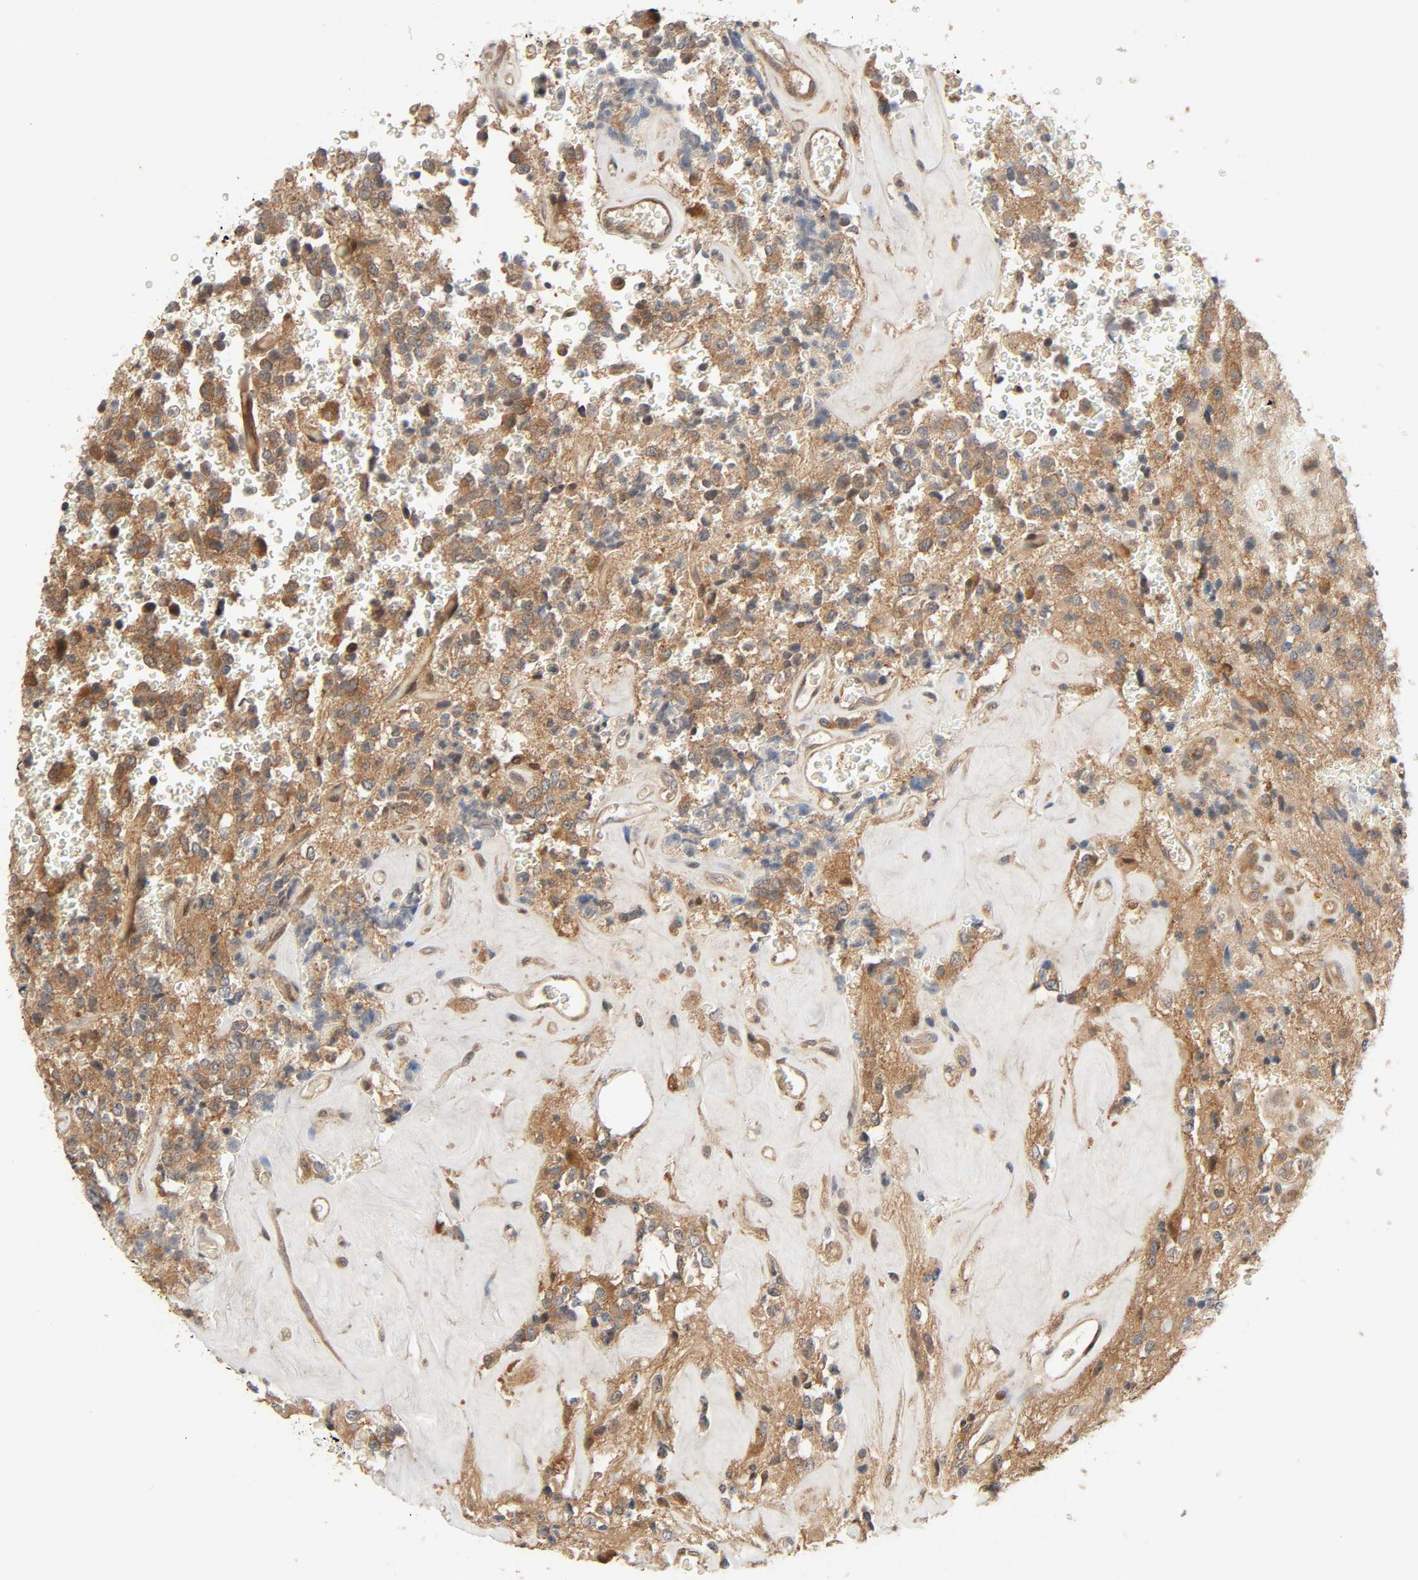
{"staining": {"intensity": "moderate", "quantity": ">75%", "location": "cytoplasmic/membranous"}, "tissue": "glioma", "cell_type": "Tumor cells", "image_type": "cancer", "snomed": [{"axis": "morphology", "description": "Glioma, malignant, High grade"}, {"axis": "topography", "description": "pancreas cauda"}], "caption": "Glioma stained for a protein displays moderate cytoplasmic/membranous positivity in tumor cells. (brown staining indicates protein expression, while blue staining denotes nuclei).", "gene": "PPP2R1B", "patient": {"sex": "male", "age": 60}}